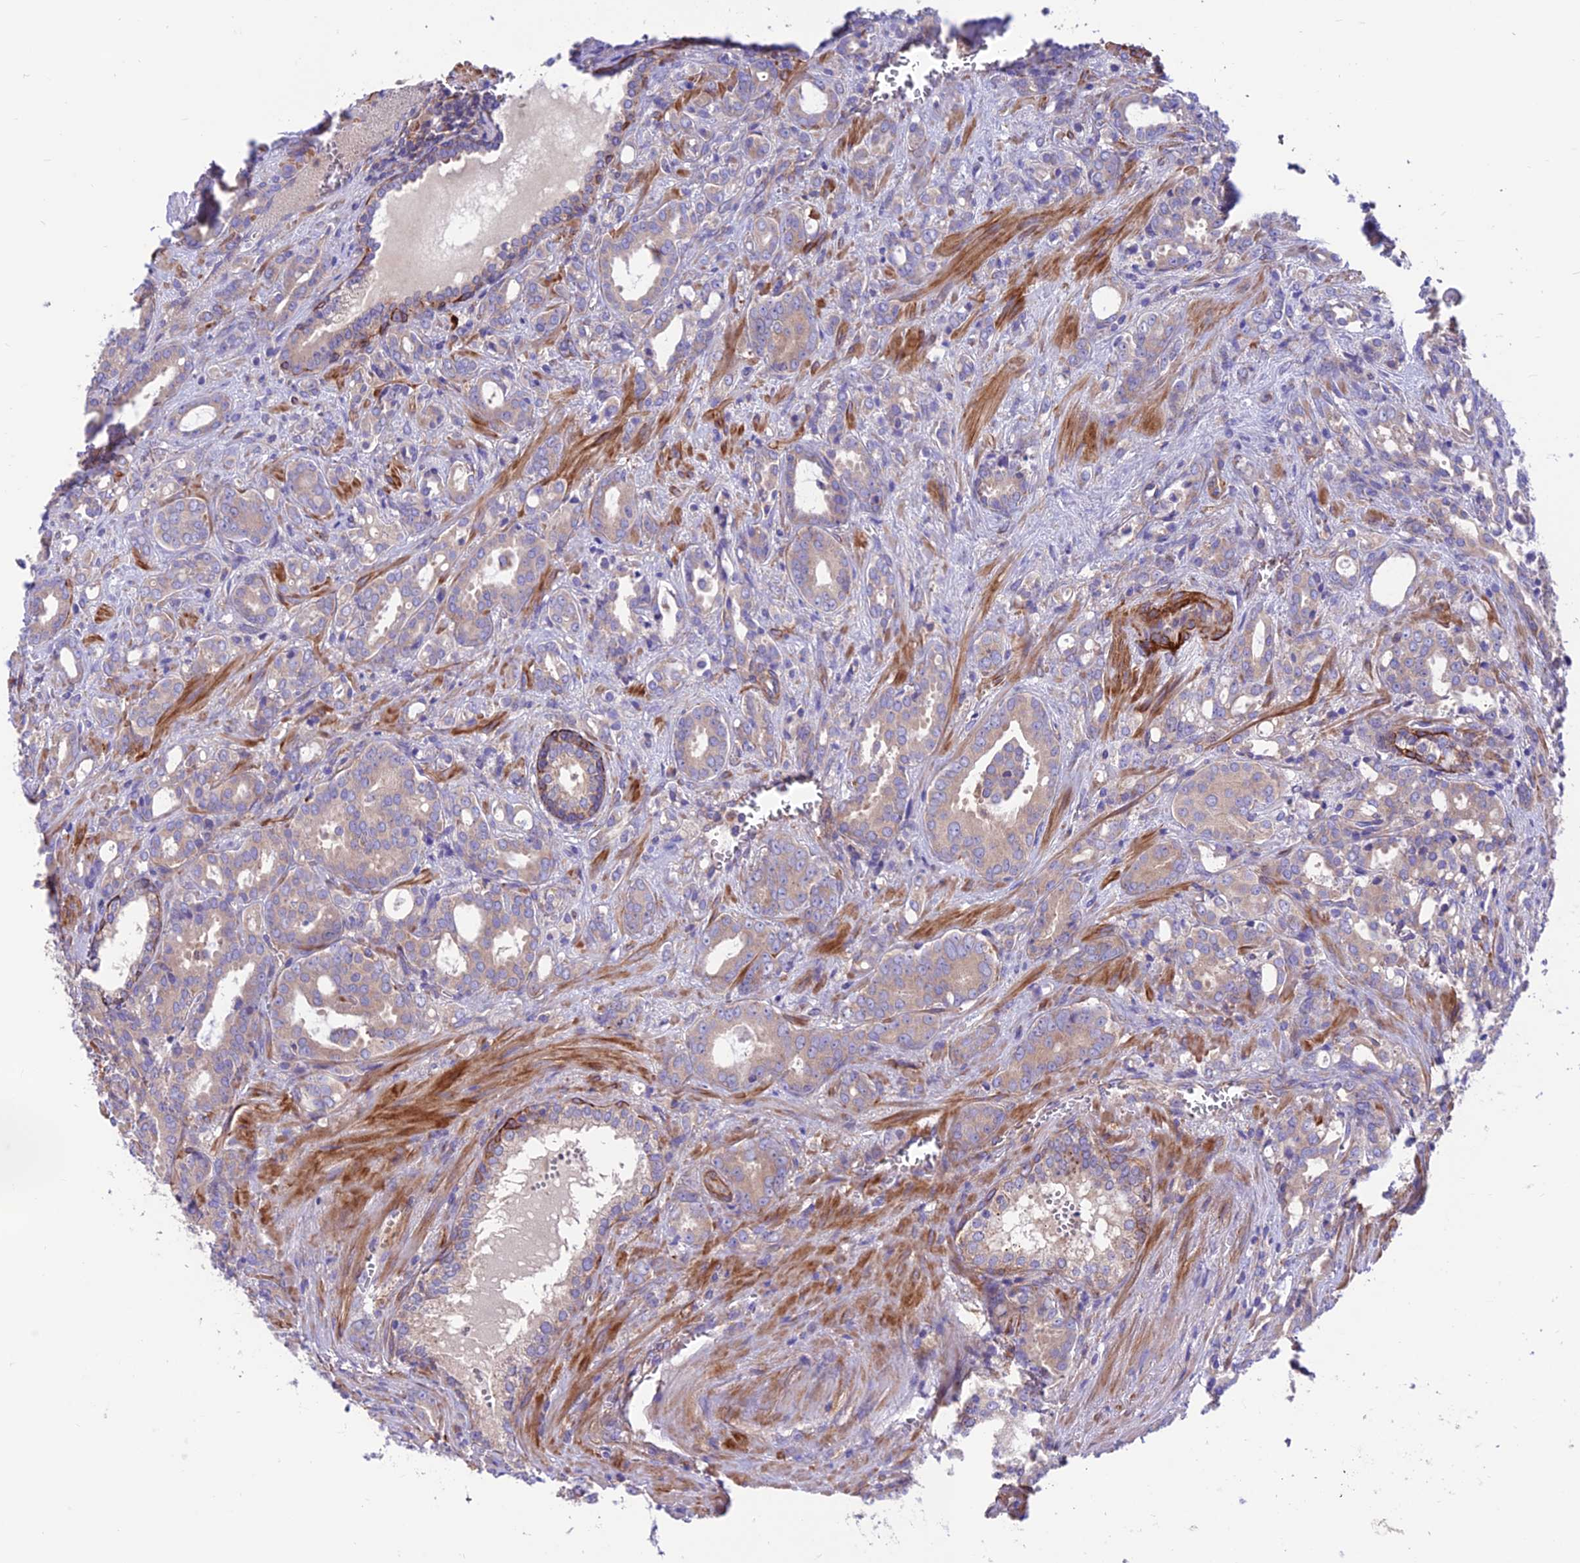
{"staining": {"intensity": "weak", "quantity": ">75%", "location": "cytoplasmic/membranous"}, "tissue": "prostate cancer", "cell_type": "Tumor cells", "image_type": "cancer", "snomed": [{"axis": "morphology", "description": "Adenocarcinoma, High grade"}, {"axis": "topography", "description": "Prostate"}], "caption": "DAB (3,3'-diaminobenzidine) immunohistochemical staining of prostate cancer reveals weak cytoplasmic/membranous protein expression in approximately >75% of tumor cells.", "gene": "VPS16", "patient": {"sex": "male", "age": 72}}